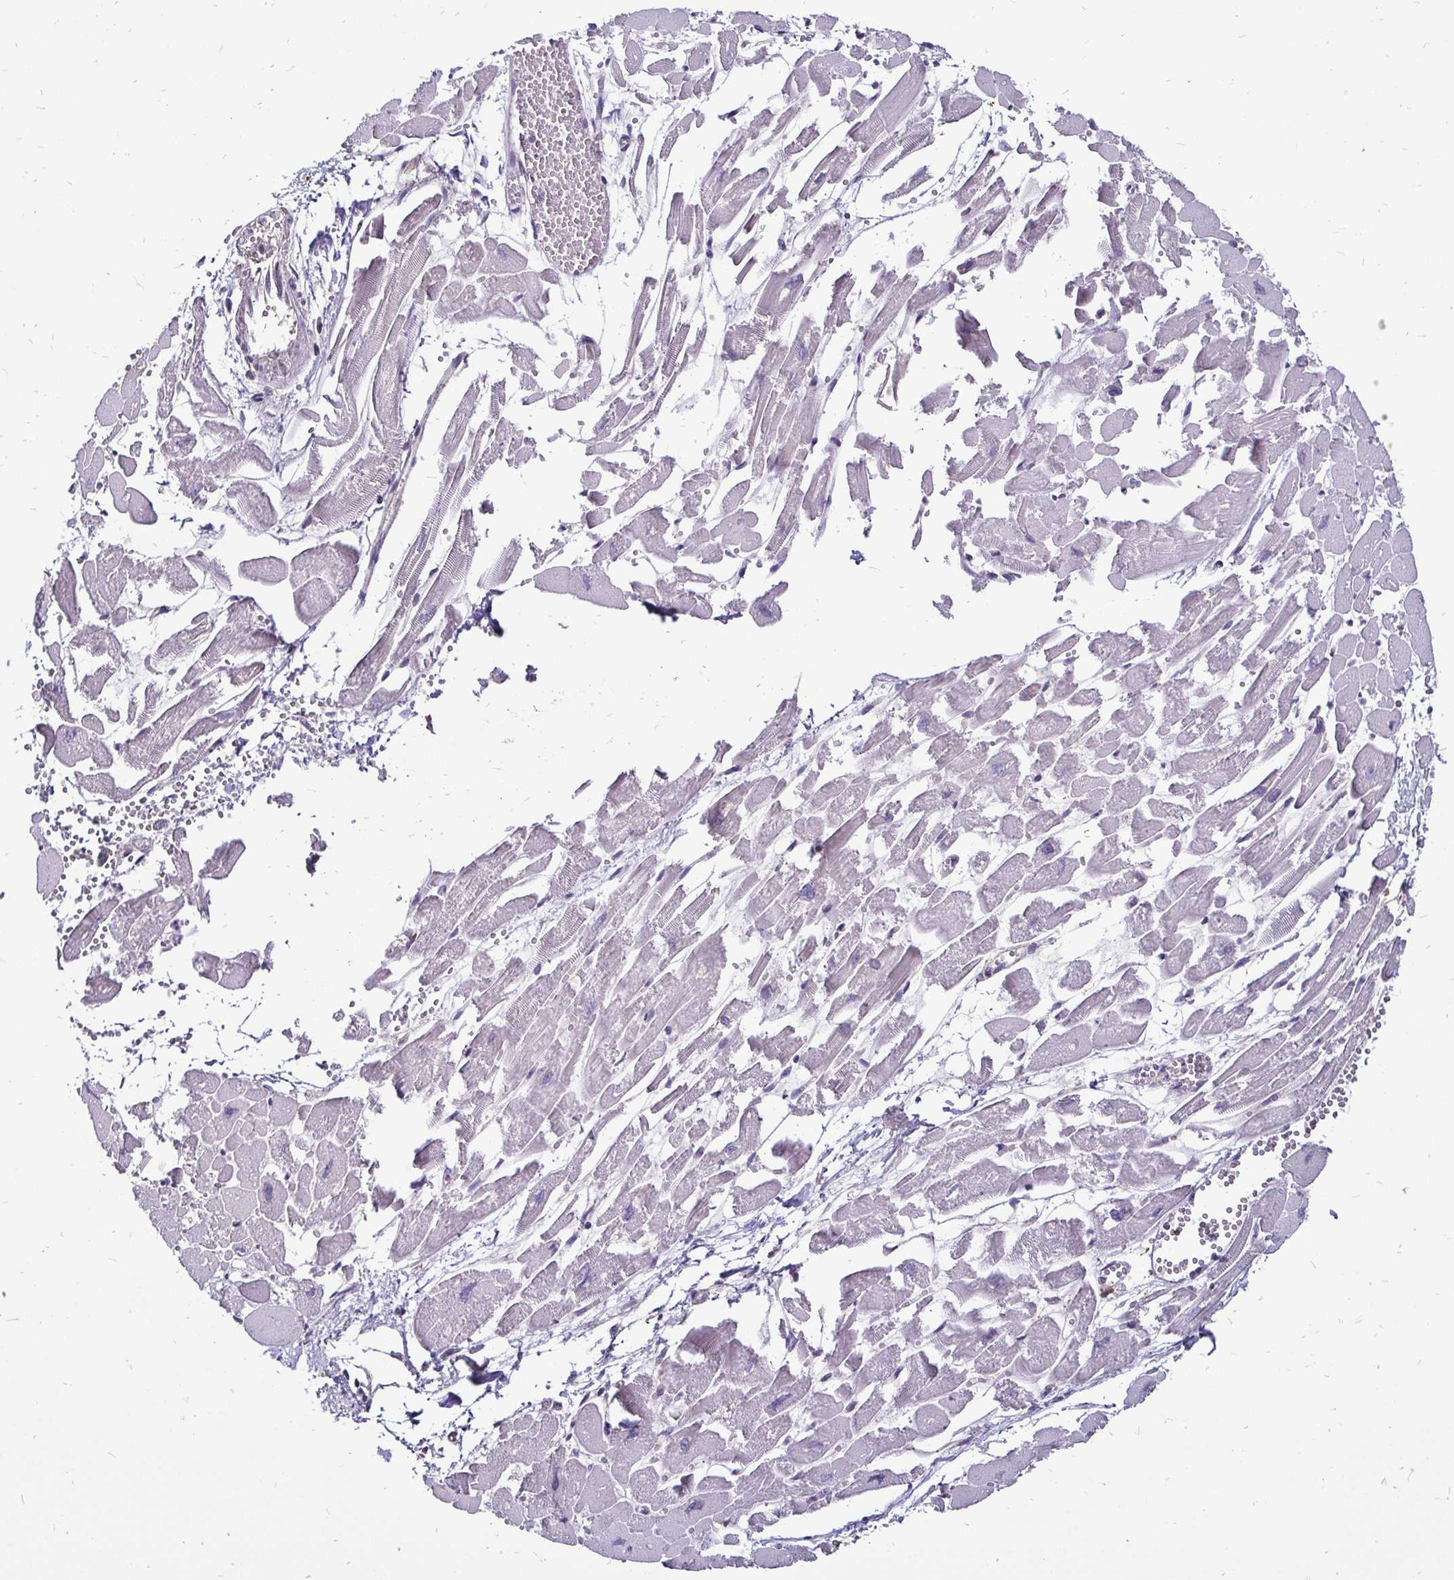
{"staining": {"intensity": "negative", "quantity": "none", "location": "none"}, "tissue": "heart muscle", "cell_type": "Cardiomyocytes", "image_type": "normal", "snomed": [{"axis": "morphology", "description": "Normal tissue, NOS"}, {"axis": "topography", "description": "Heart"}], "caption": "Immunohistochemical staining of normal human heart muscle reveals no significant expression in cardiomyocytes.", "gene": "ZFP1", "patient": {"sex": "female", "age": 52}}